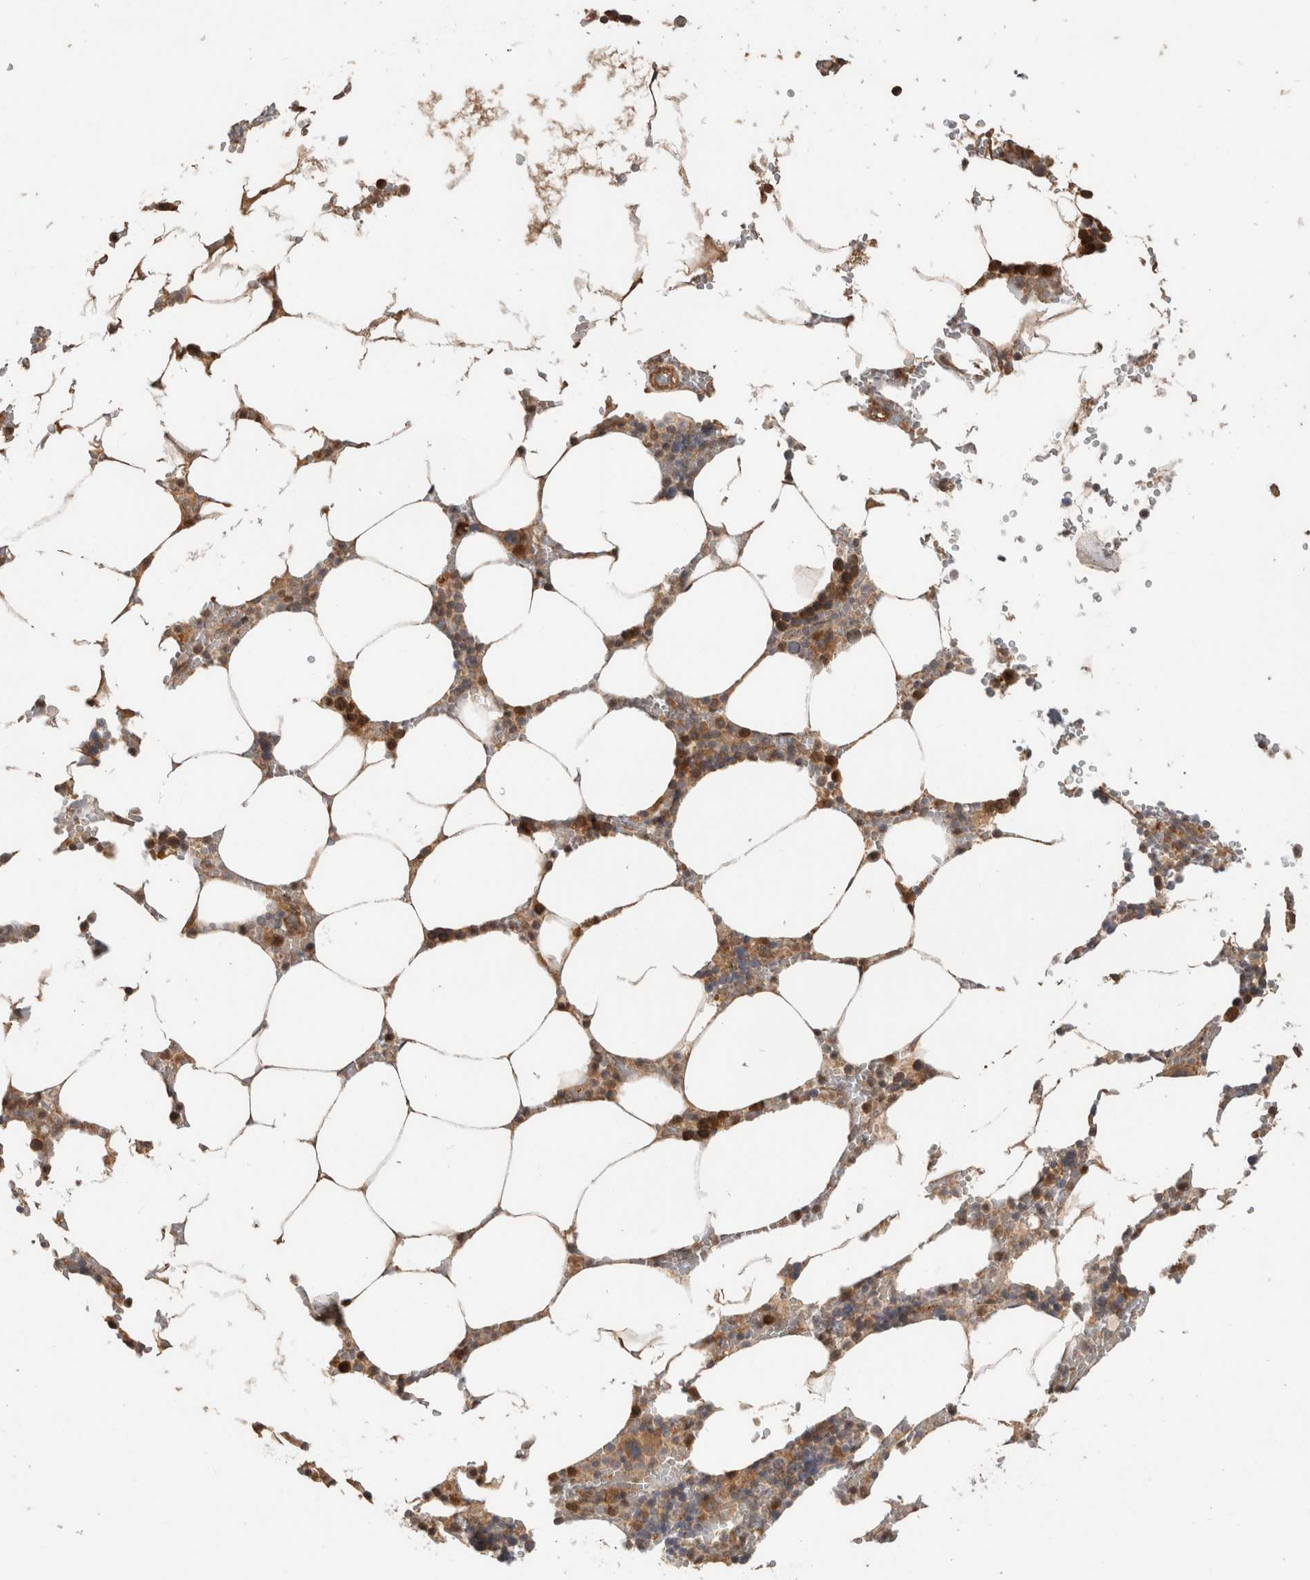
{"staining": {"intensity": "strong", "quantity": "25%-75%", "location": "cytoplasmic/membranous"}, "tissue": "bone marrow", "cell_type": "Hematopoietic cells", "image_type": "normal", "snomed": [{"axis": "morphology", "description": "Normal tissue, NOS"}, {"axis": "topography", "description": "Bone marrow"}], "caption": "Unremarkable bone marrow shows strong cytoplasmic/membranous positivity in about 25%-75% of hematopoietic cells, visualized by immunohistochemistry. The staining was performed using DAB (3,3'-diaminobenzidine), with brown indicating positive protein expression. Nuclei are stained blue with hematoxylin.", "gene": "PCDHB15", "patient": {"sex": "male", "age": 70}}